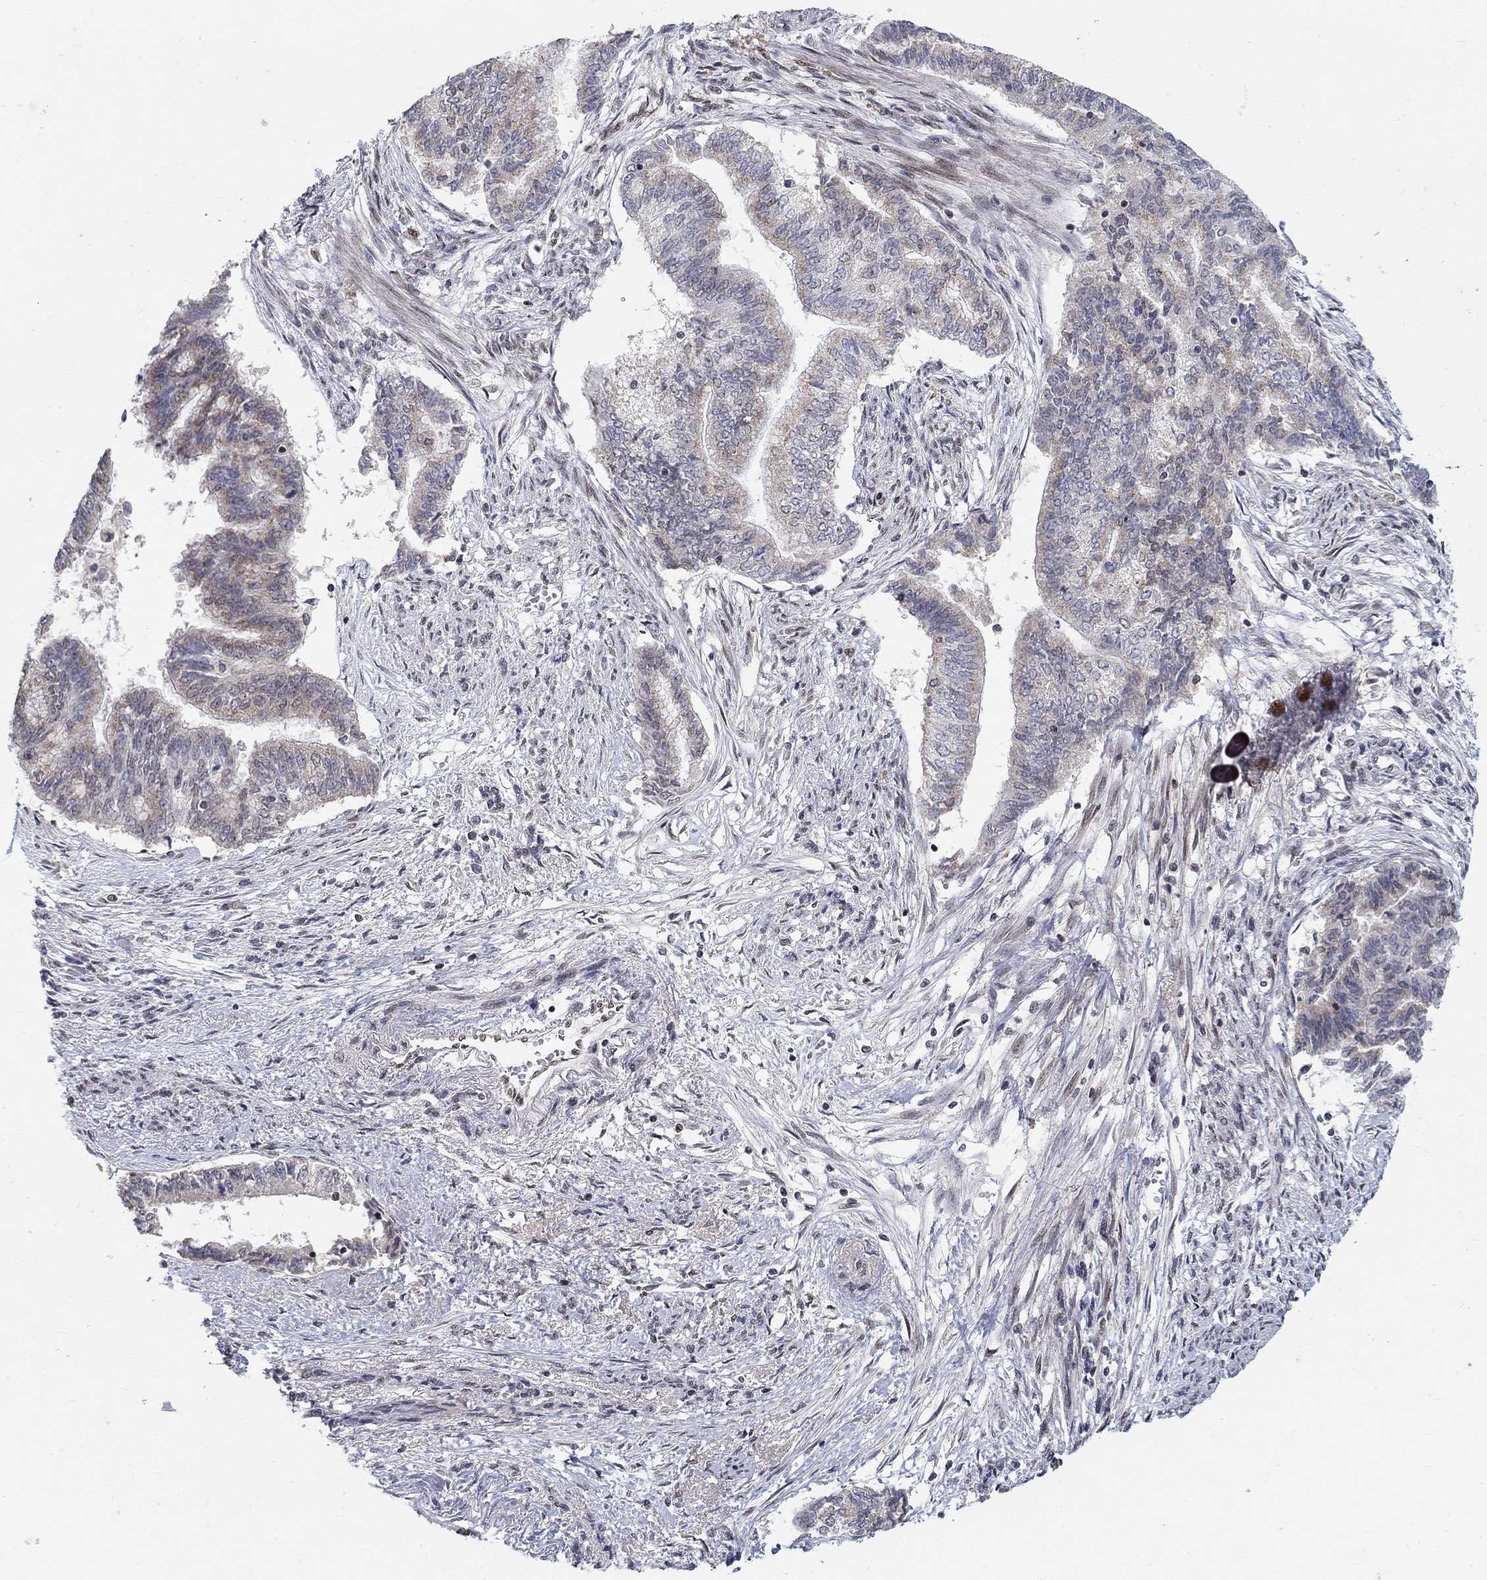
{"staining": {"intensity": "moderate", "quantity": "<25%", "location": "cytoplasmic/membranous"}, "tissue": "endometrial cancer", "cell_type": "Tumor cells", "image_type": "cancer", "snomed": [{"axis": "morphology", "description": "Adenocarcinoma, NOS"}, {"axis": "topography", "description": "Endometrium"}], "caption": "This histopathology image shows endometrial cancer (adenocarcinoma) stained with IHC to label a protein in brown. The cytoplasmic/membranous of tumor cells show moderate positivity for the protein. Nuclei are counter-stained blue.", "gene": "KLF12", "patient": {"sex": "female", "age": 65}}